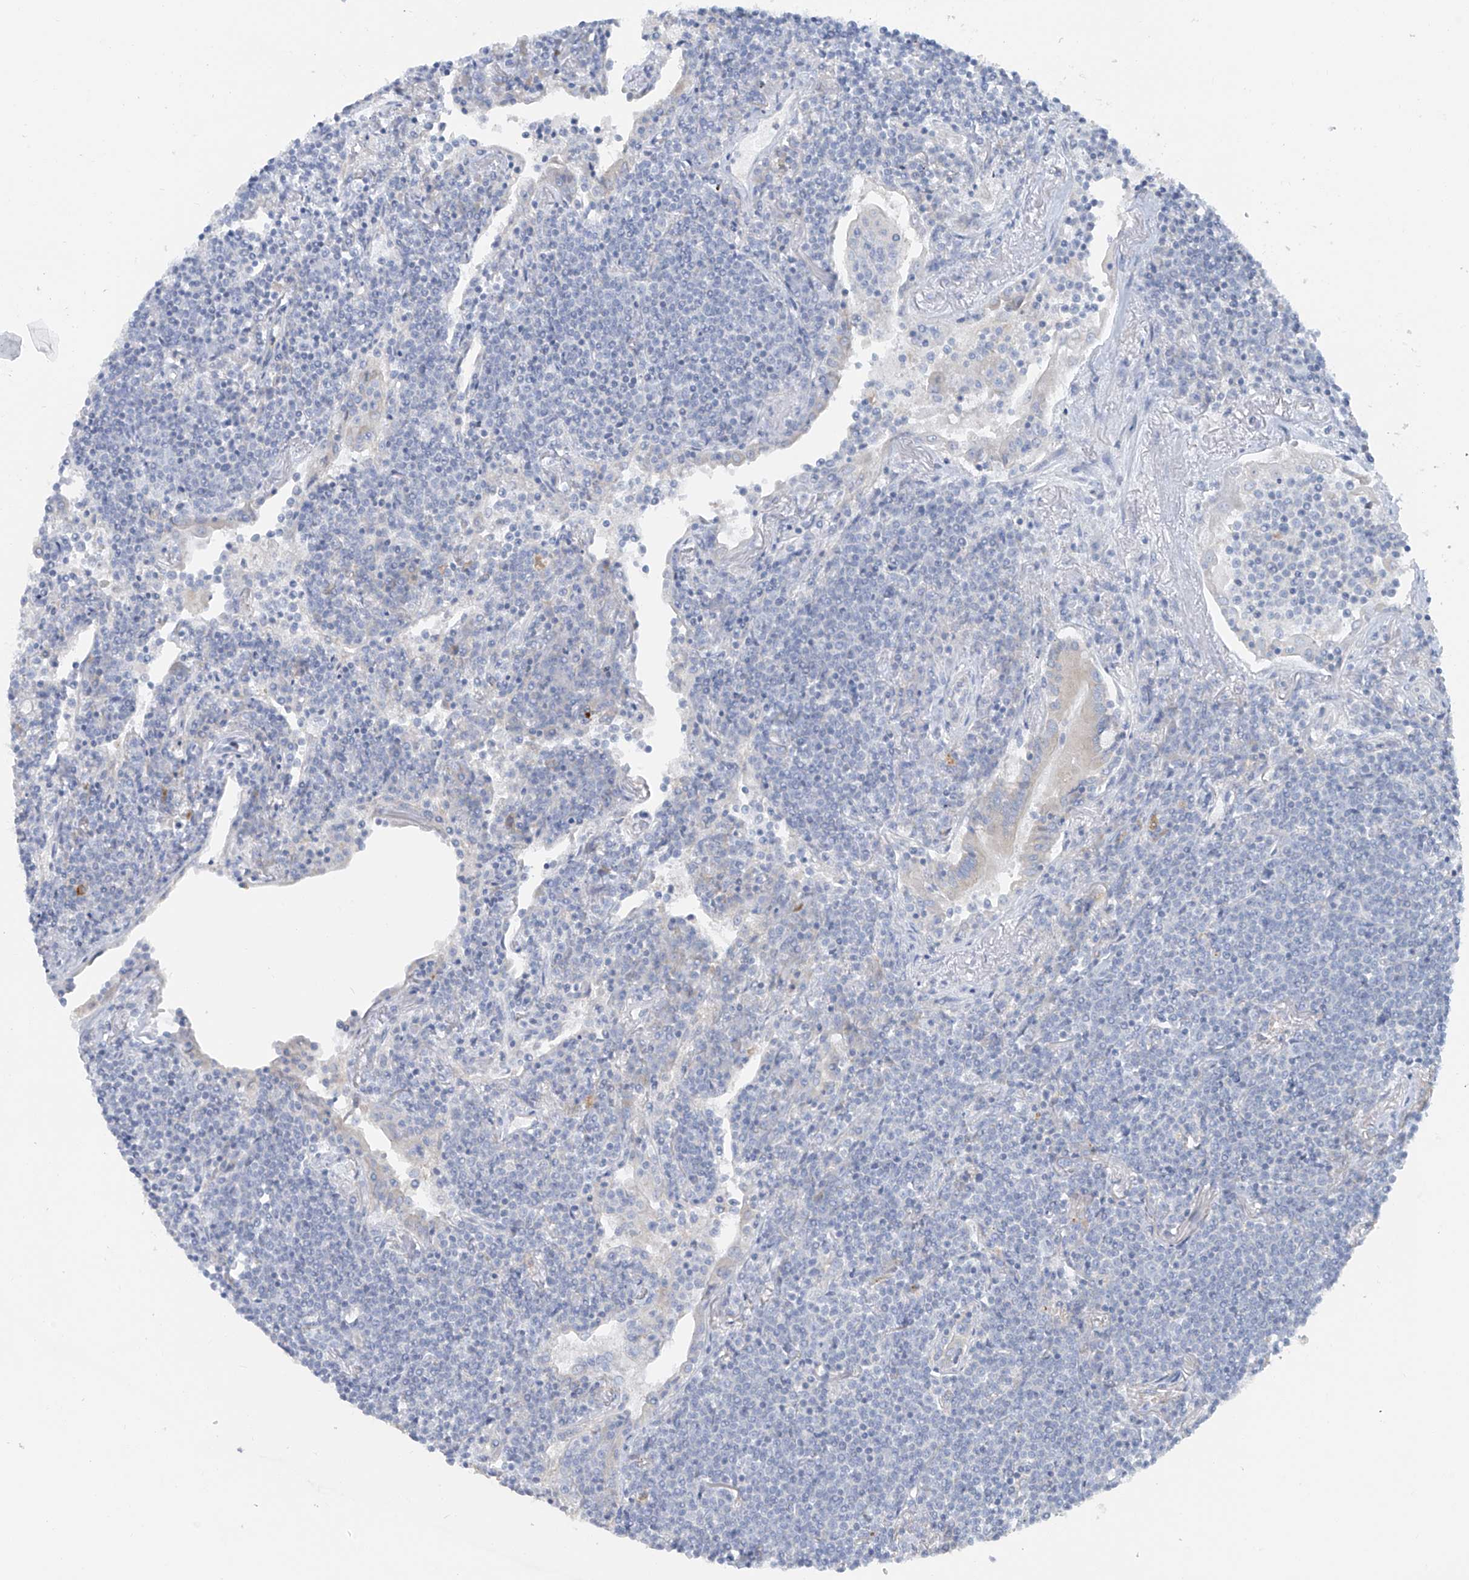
{"staining": {"intensity": "negative", "quantity": "none", "location": "none"}, "tissue": "lymphoma", "cell_type": "Tumor cells", "image_type": "cancer", "snomed": [{"axis": "morphology", "description": "Malignant lymphoma, non-Hodgkin's type, Low grade"}, {"axis": "topography", "description": "Lung"}], "caption": "This is an immunohistochemistry image of human lymphoma. There is no staining in tumor cells.", "gene": "POMGNT2", "patient": {"sex": "female", "age": 71}}